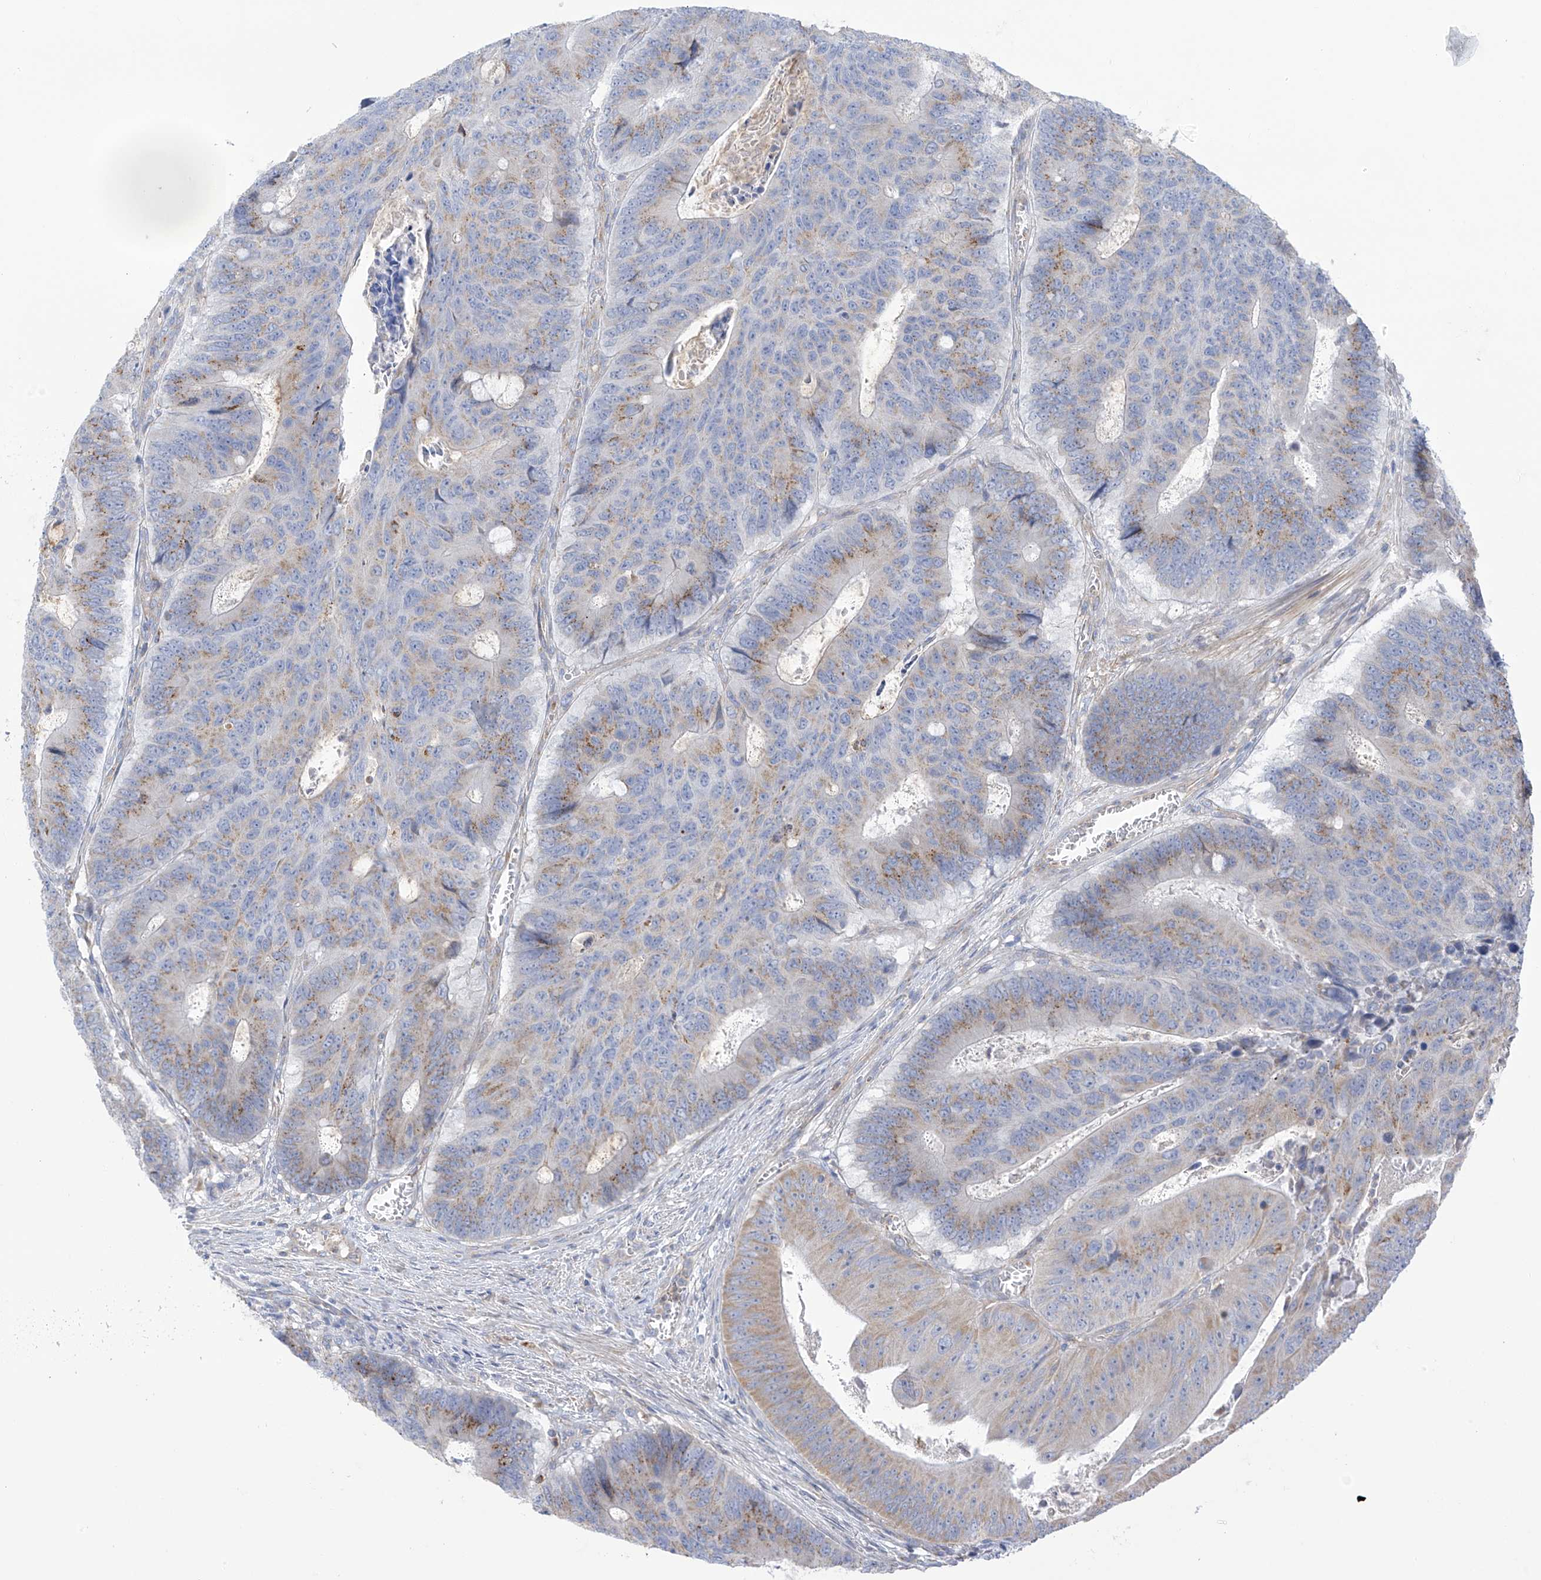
{"staining": {"intensity": "moderate", "quantity": "25%-75%", "location": "cytoplasmic/membranous"}, "tissue": "colorectal cancer", "cell_type": "Tumor cells", "image_type": "cancer", "snomed": [{"axis": "morphology", "description": "Adenocarcinoma, NOS"}, {"axis": "topography", "description": "Colon"}], "caption": "A high-resolution photomicrograph shows immunohistochemistry (IHC) staining of colorectal adenocarcinoma, which reveals moderate cytoplasmic/membranous expression in about 25%-75% of tumor cells.", "gene": "ITM2B", "patient": {"sex": "male", "age": 87}}